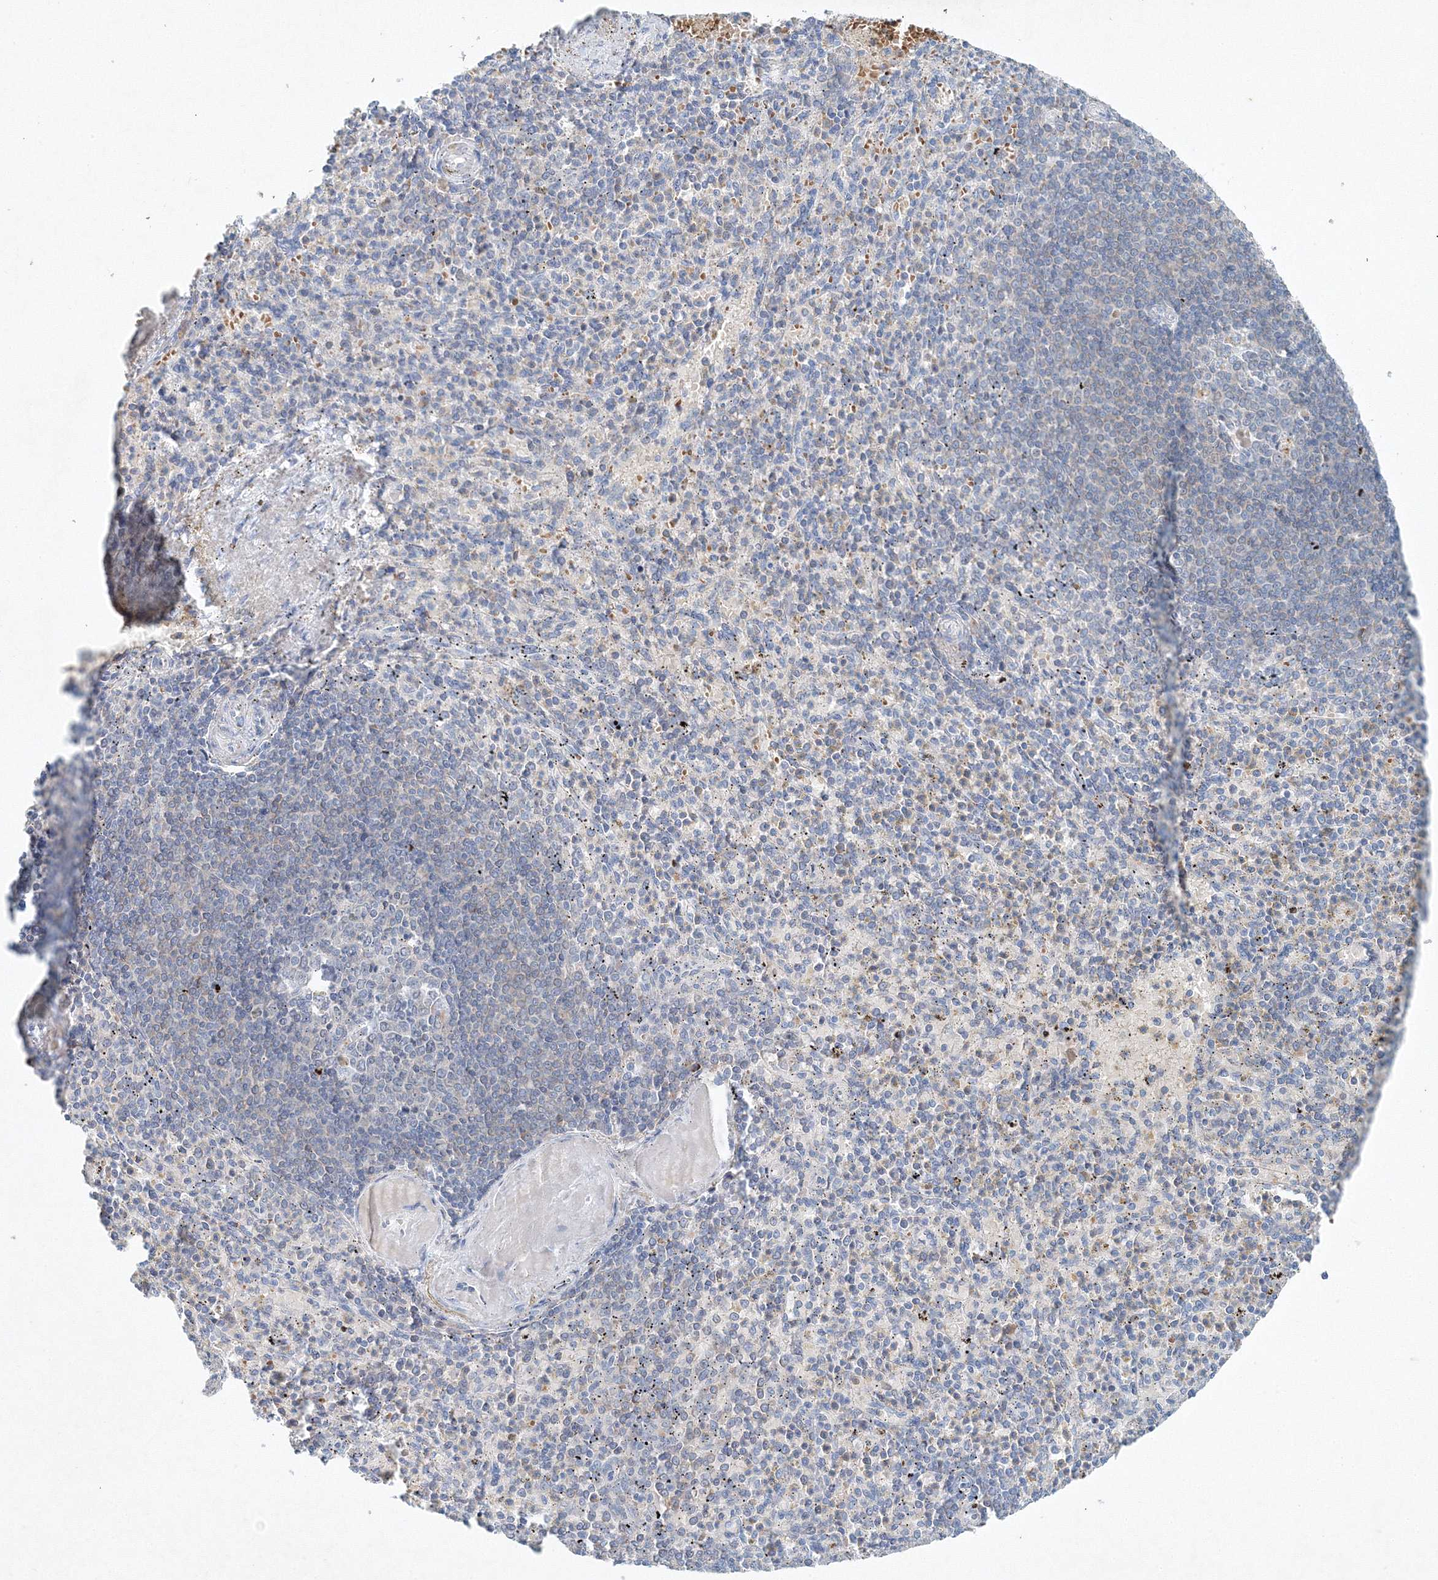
{"staining": {"intensity": "negative", "quantity": "none", "location": "none"}, "tissue": "spleen", "cell_type": "Cells in red pulp", "image_type": "normal", "snomed": [{"axis": "morphology", "description": "Normal tissue, NOS"}, {"axis": "topography", "description": "Spleen"}], "caption": "DAB immunohistochemical staining of benign spleen exhibits no significant staining in cells in red pulp.", "gene": "SH3BP5", "patient": {"sex": "female", "age": 74}}